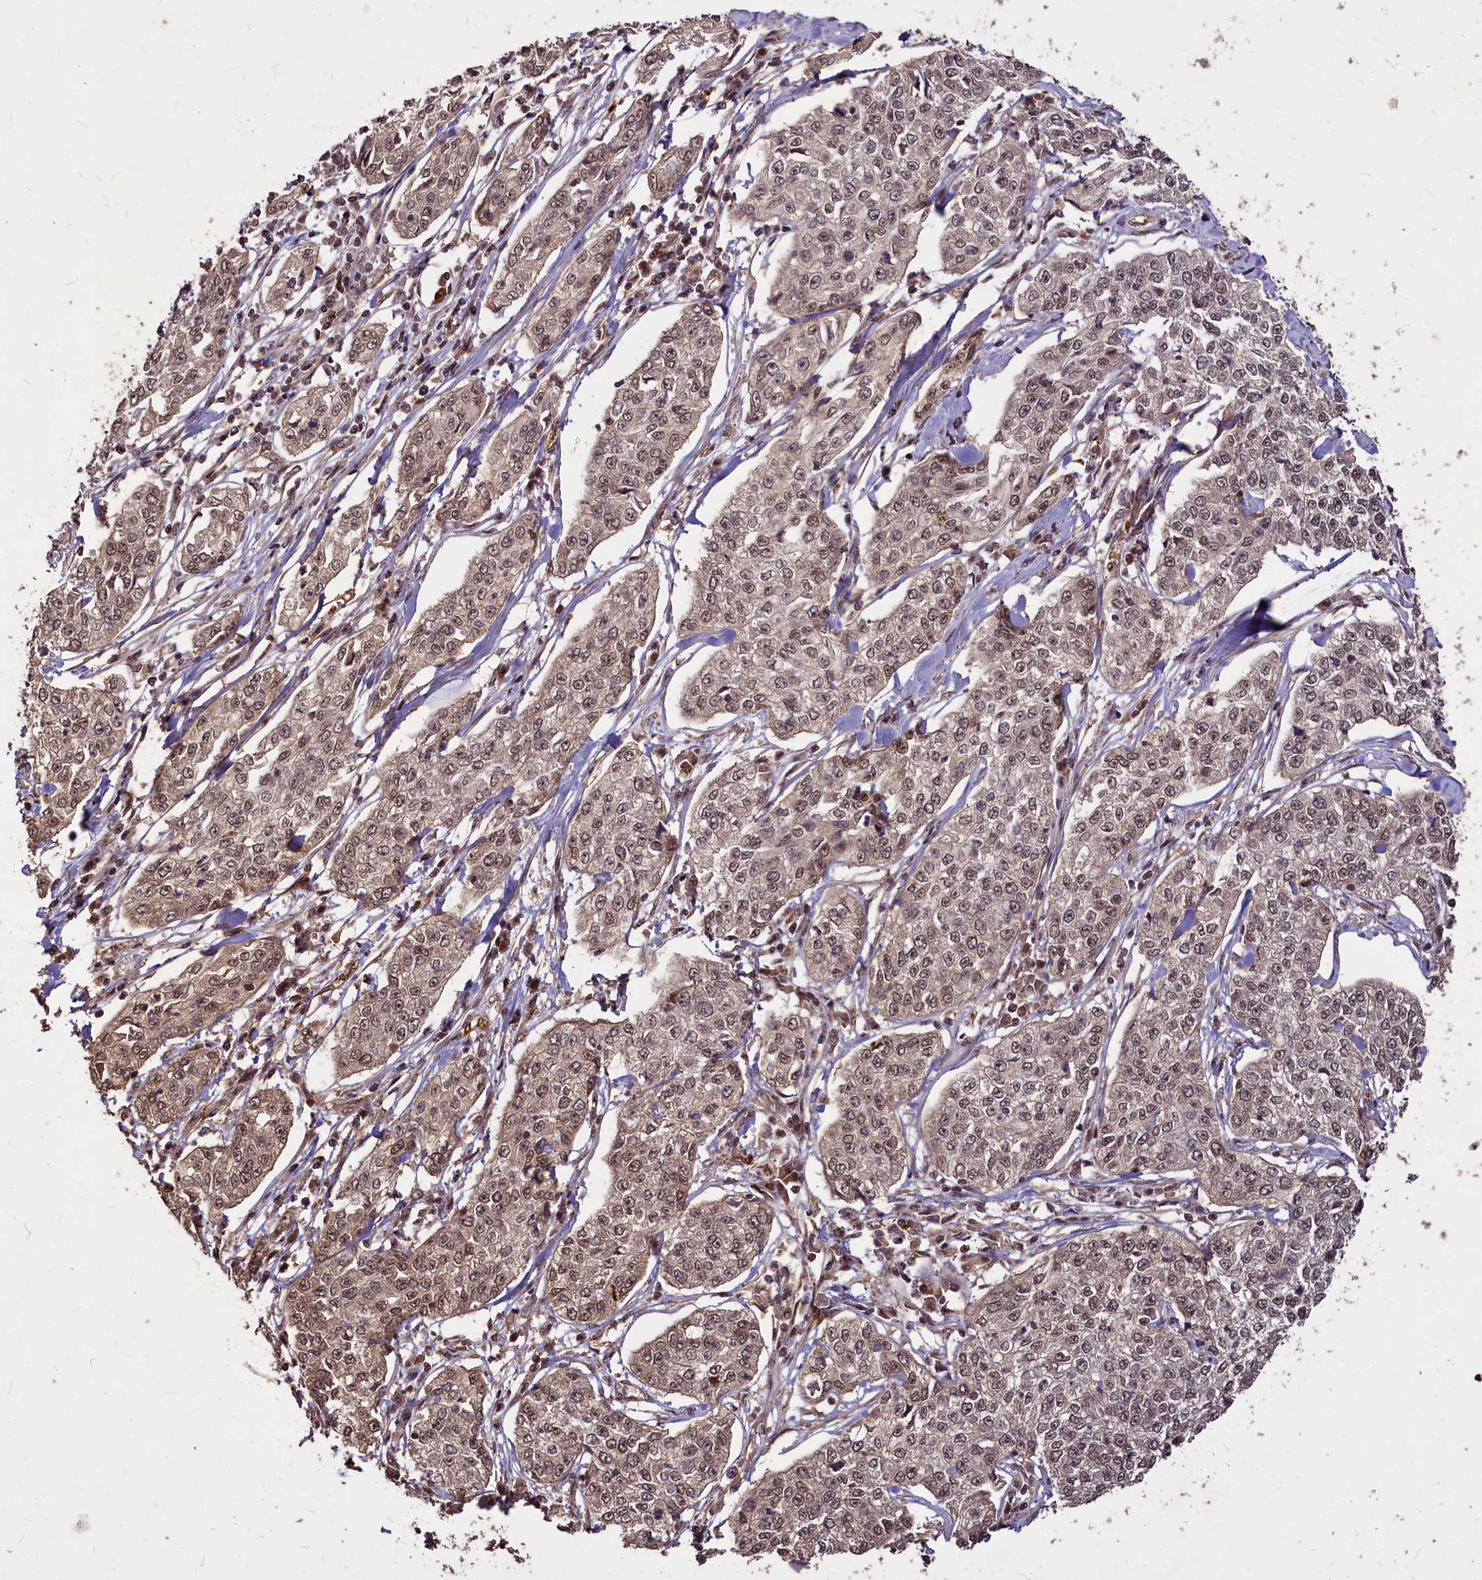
{"staining": {"intensity": "moderate", "quantity": "25%-75%", "location": "nuclear"}, "tissue": "cervical cancer", "cell_type": "Tumor cells", "image_type": "cancer", "snomed": [{"axis": "morphology", "description": "Squamous cell carcinoma, NOS"}, {"axis": "topography", "description": "Cervix"}], "caption": "Tumor cells display medium levels of moderate nuclear expression in approximately 25%-75% of cells in human squamous cell carcinoma (cervical).", "gene": "VPS51", "patient": {"sex": "female", "age": 35}}